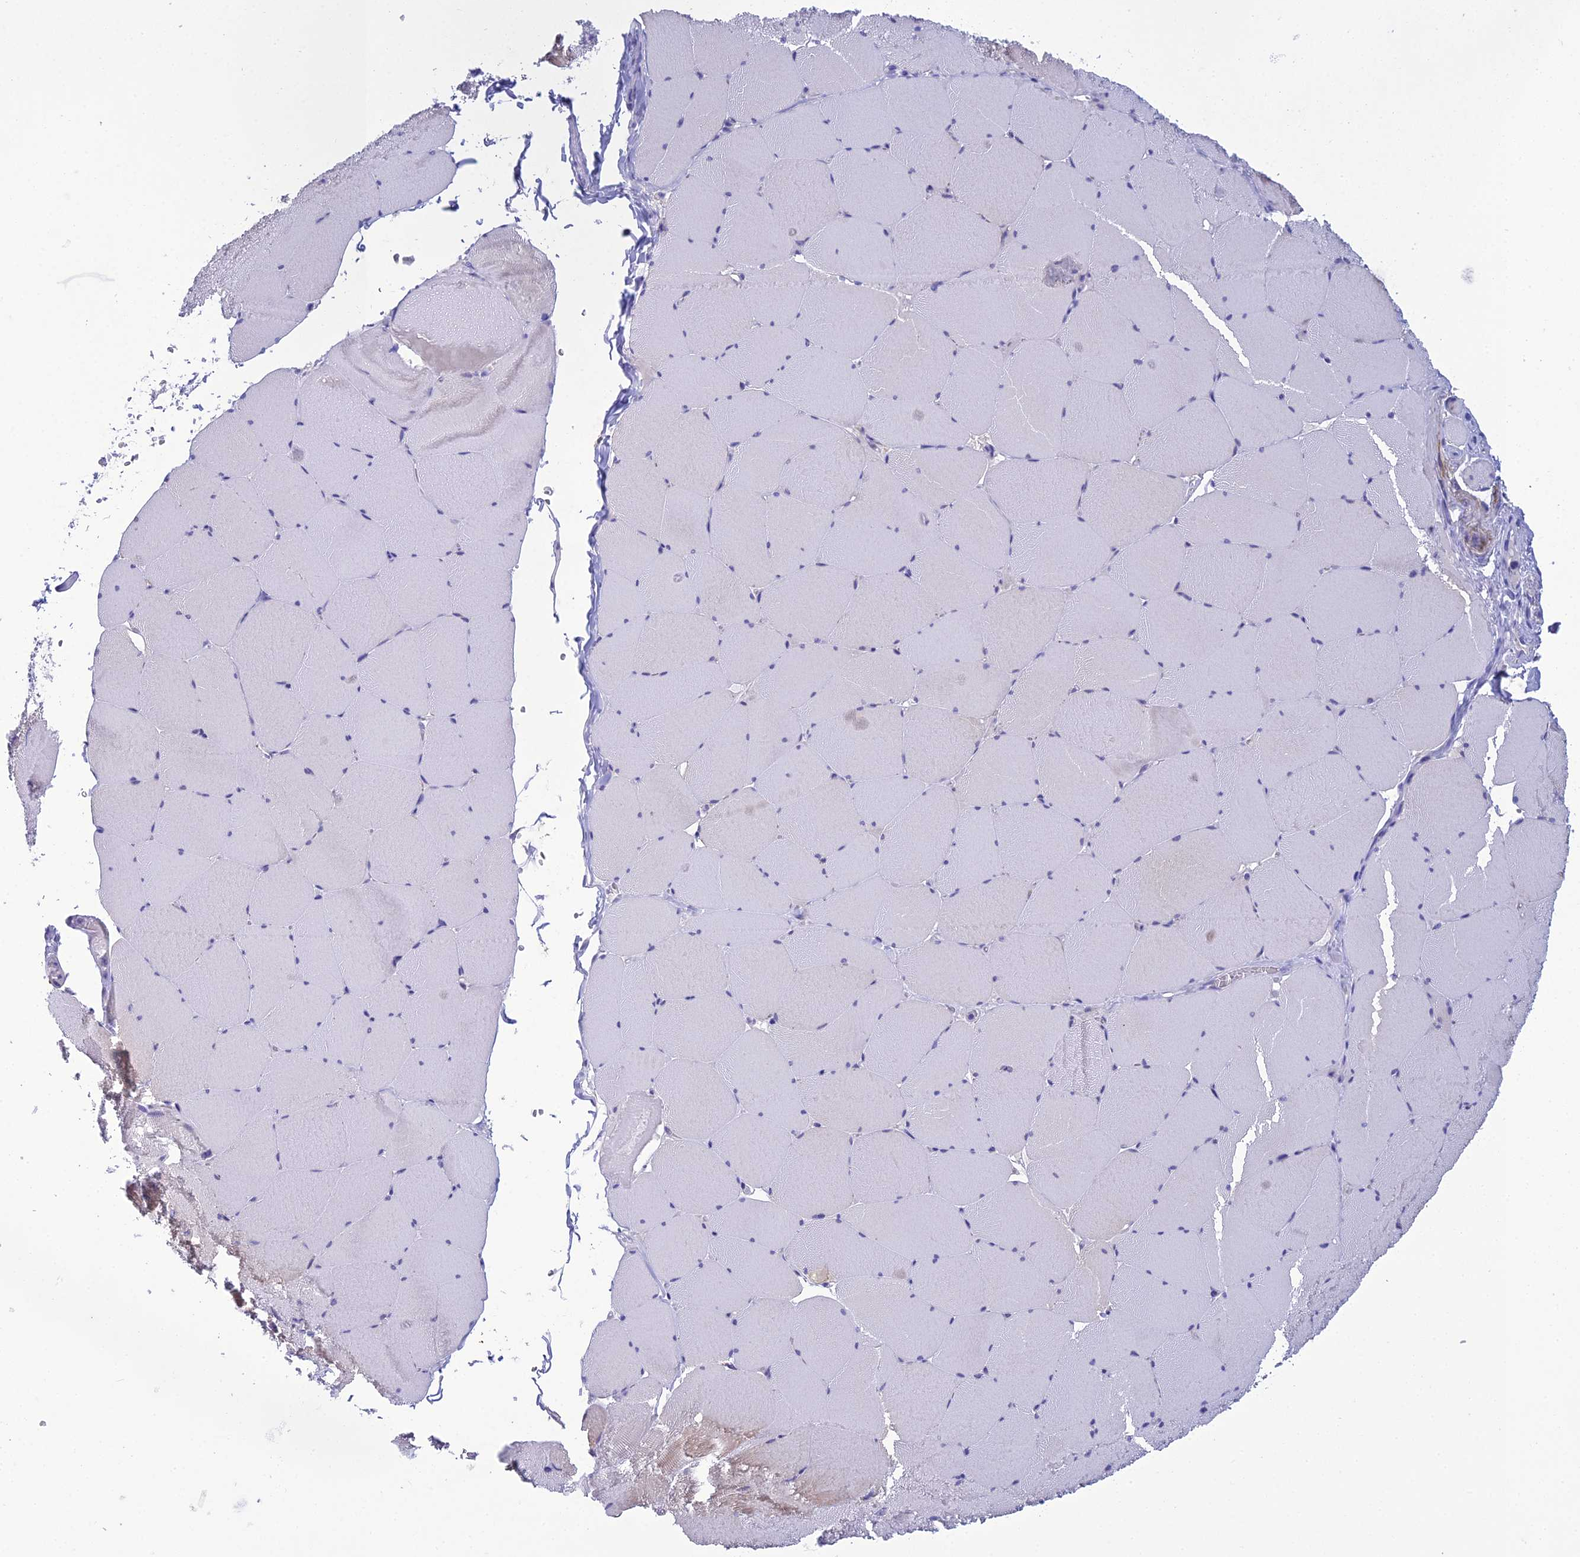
{"staining": {"intensity": "weak", "quantity": "25%-75%", "location": "cytoplasmic/membranous"}, "tissue": "skeletal muscle", "cell_type": "Myocytes", "image_type": "normal", "snomed": [{"axis": "morphology", "description": "Normal tissue, NOS"}, {"axis": "topography", "description": "Skeletal muscle"}, {"axis": "topography", "description": "Head-Neck"}], "caption": "Brown immunohistochemical staining in normal human skeletal muscle shows weak cytoplasmic/membranous staining in approximately 25%-75% of myocytes. Nuclei are stained in blue.", "gene": "CRB2", "patient": {"sex": "male", "age": 66}}